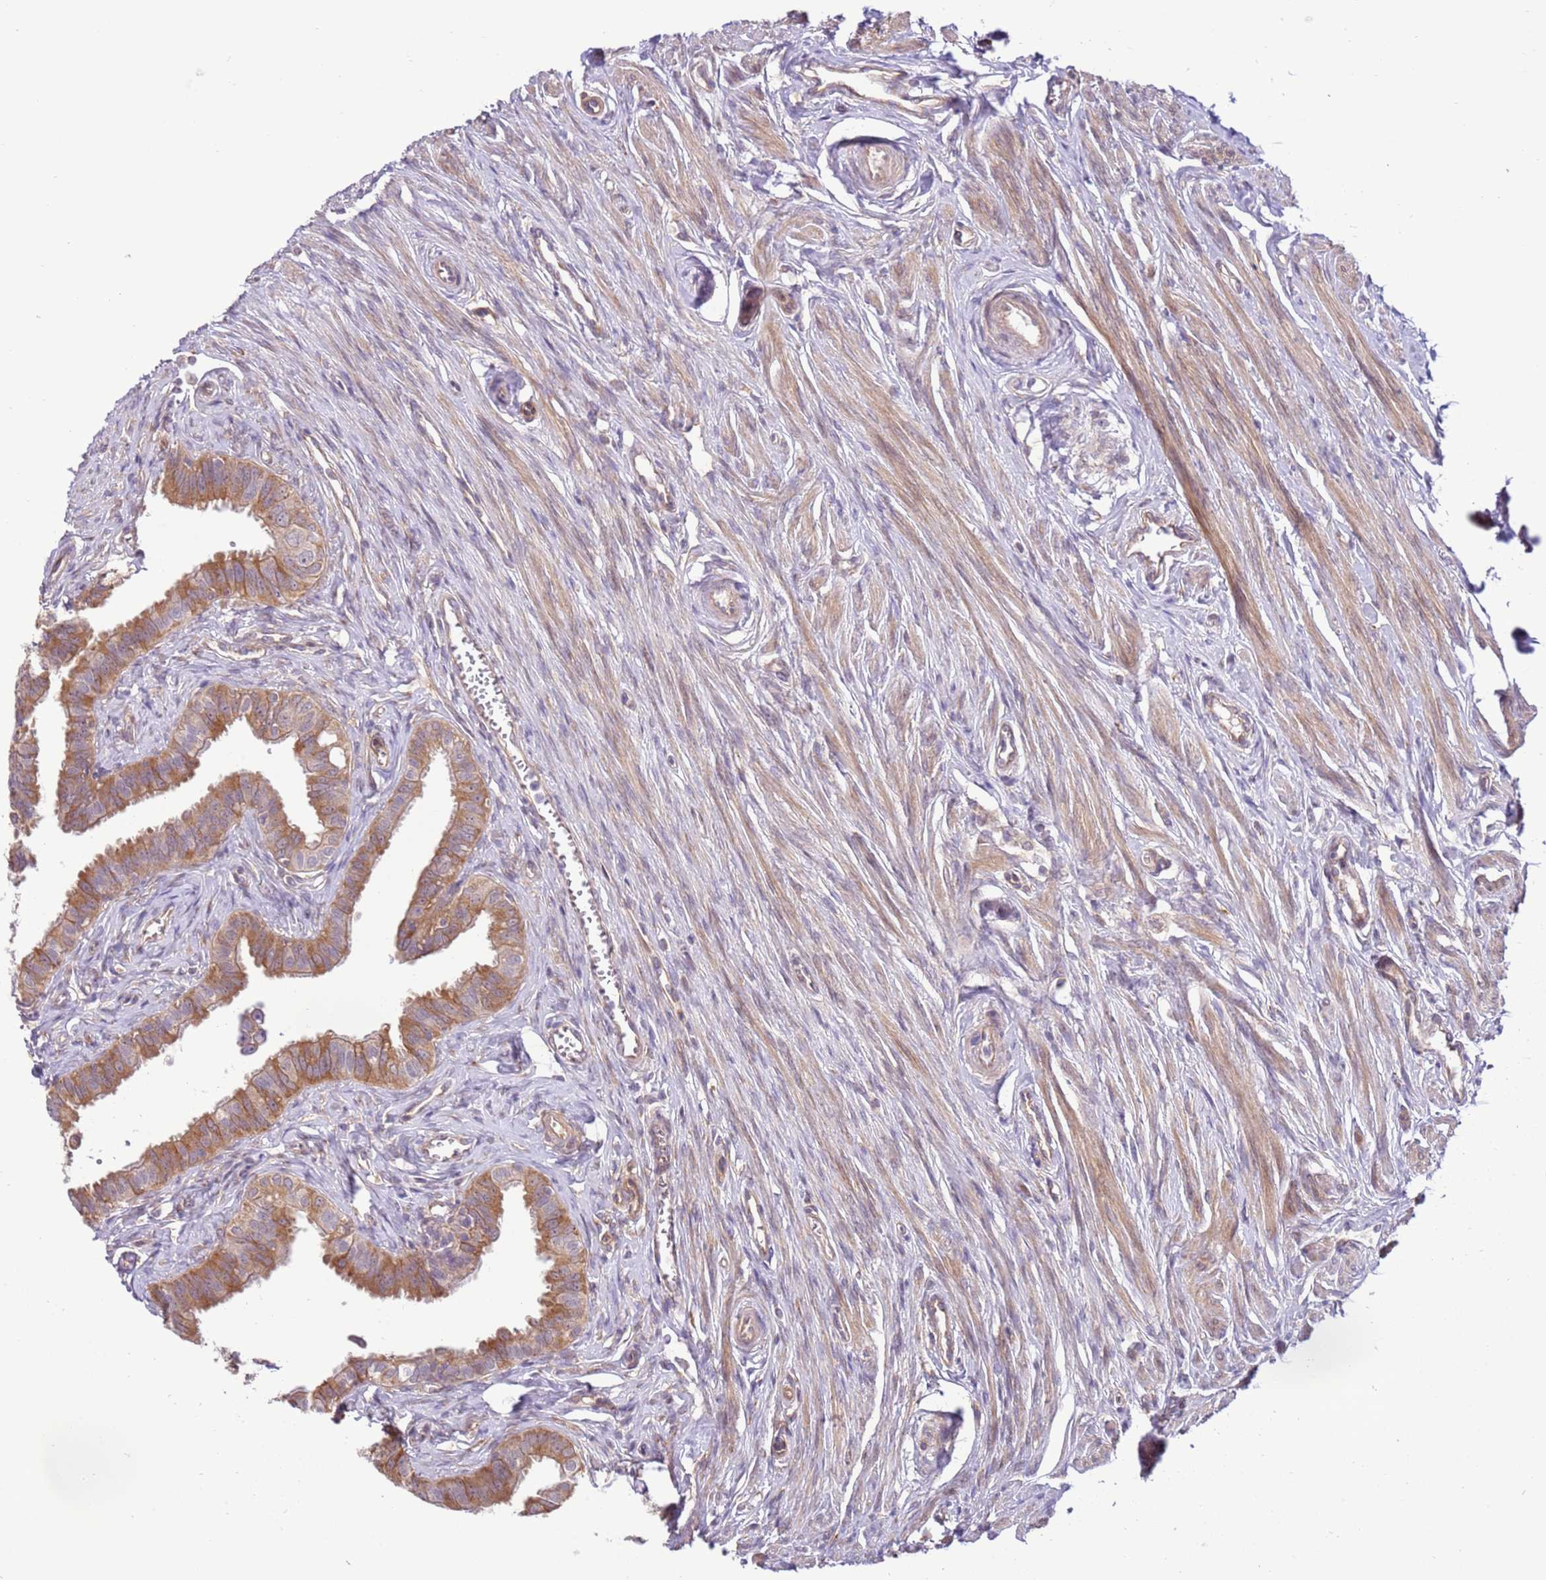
{"staining": {"intensity": "moderate", "quantity": ">75%", "location": "cytoplasmic/membranous"}, "tissue": "fallopian tube", "cell_type": "Glandular cells", "image_type": "normal", "snomed": [{"axis": "morphology", "description": "Normal tissue, NOS"}, {"axis": "morphology", "description": "Carcinoma, NOS"}, {"axis": "topography", "description": "Fallopian tube"}, {"axis": "topography", "description": "Ovary"}], "caption": "Immunohistochemical staining of benign fallopian tube shows medium levels of moderate cytoplasmic/membranous staining in approximately >75% of glandular cells.", "gene": "SCARA3", "patient": {"sex": "female", "age": 59}}